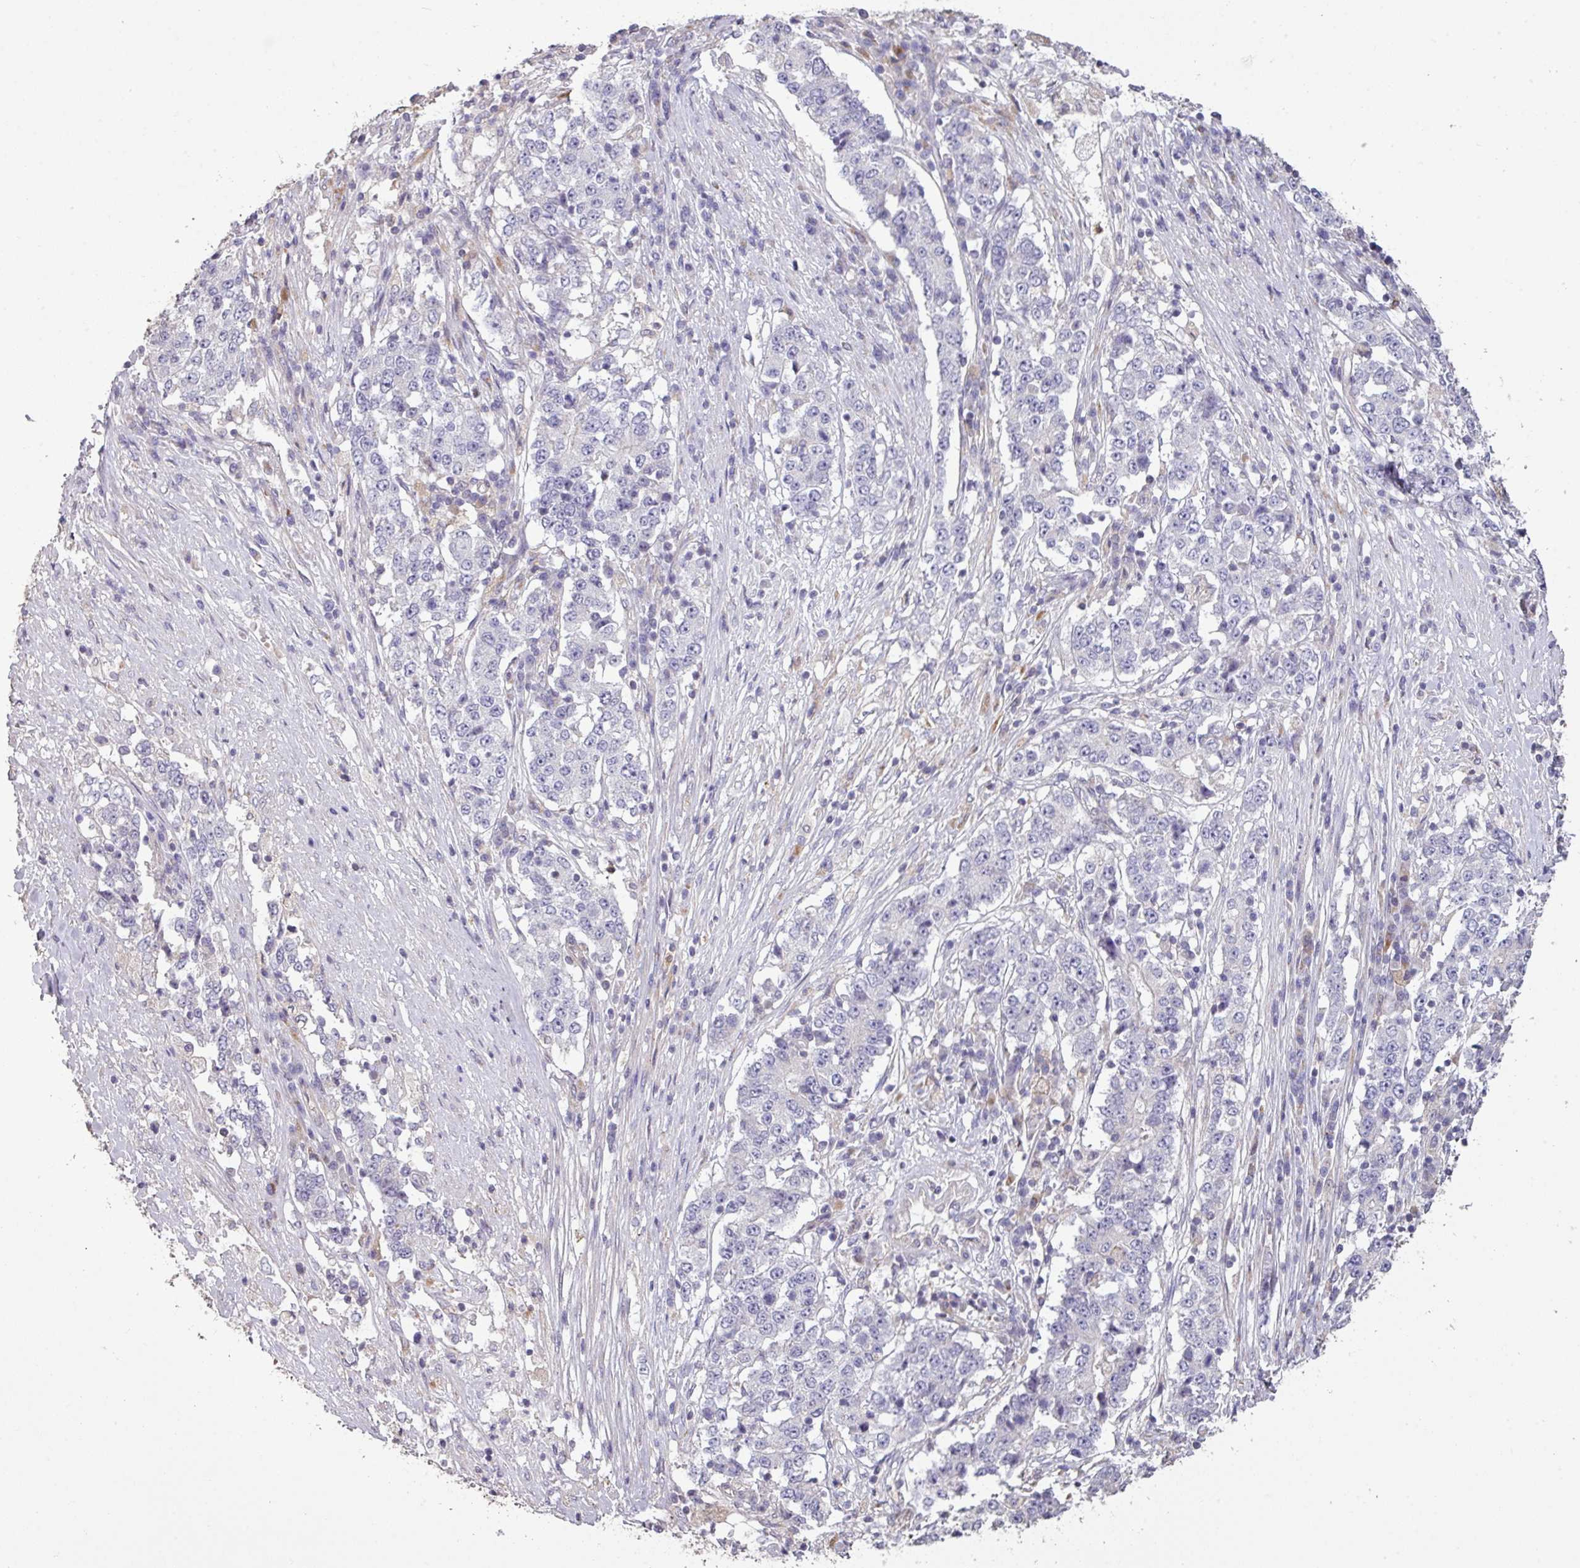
{"staining": {"intensity": "negative", "quantity": "none", "location": "none"}, "tissue": "stomach cancer", "cell_type": "Tumor cells", "image_type": "cancer", "snomed": [{"axis": "morphology", "description": "Adenocarcinoma, NOS"}, {"axis": "topography", "description": "Stomach"}], "caption": "This photomicrograph is of stomach cancer stained with immunohistochemistry to label a protein in brown with the nuclei are counter-stained blue. There is no expression in tumor cells. The staining is performed using DAB brown chromogen with nuclei counter-stained in using hematoxylin.", "gene": "NHSL2", "patient": {"sex": "male", "age": 59}}